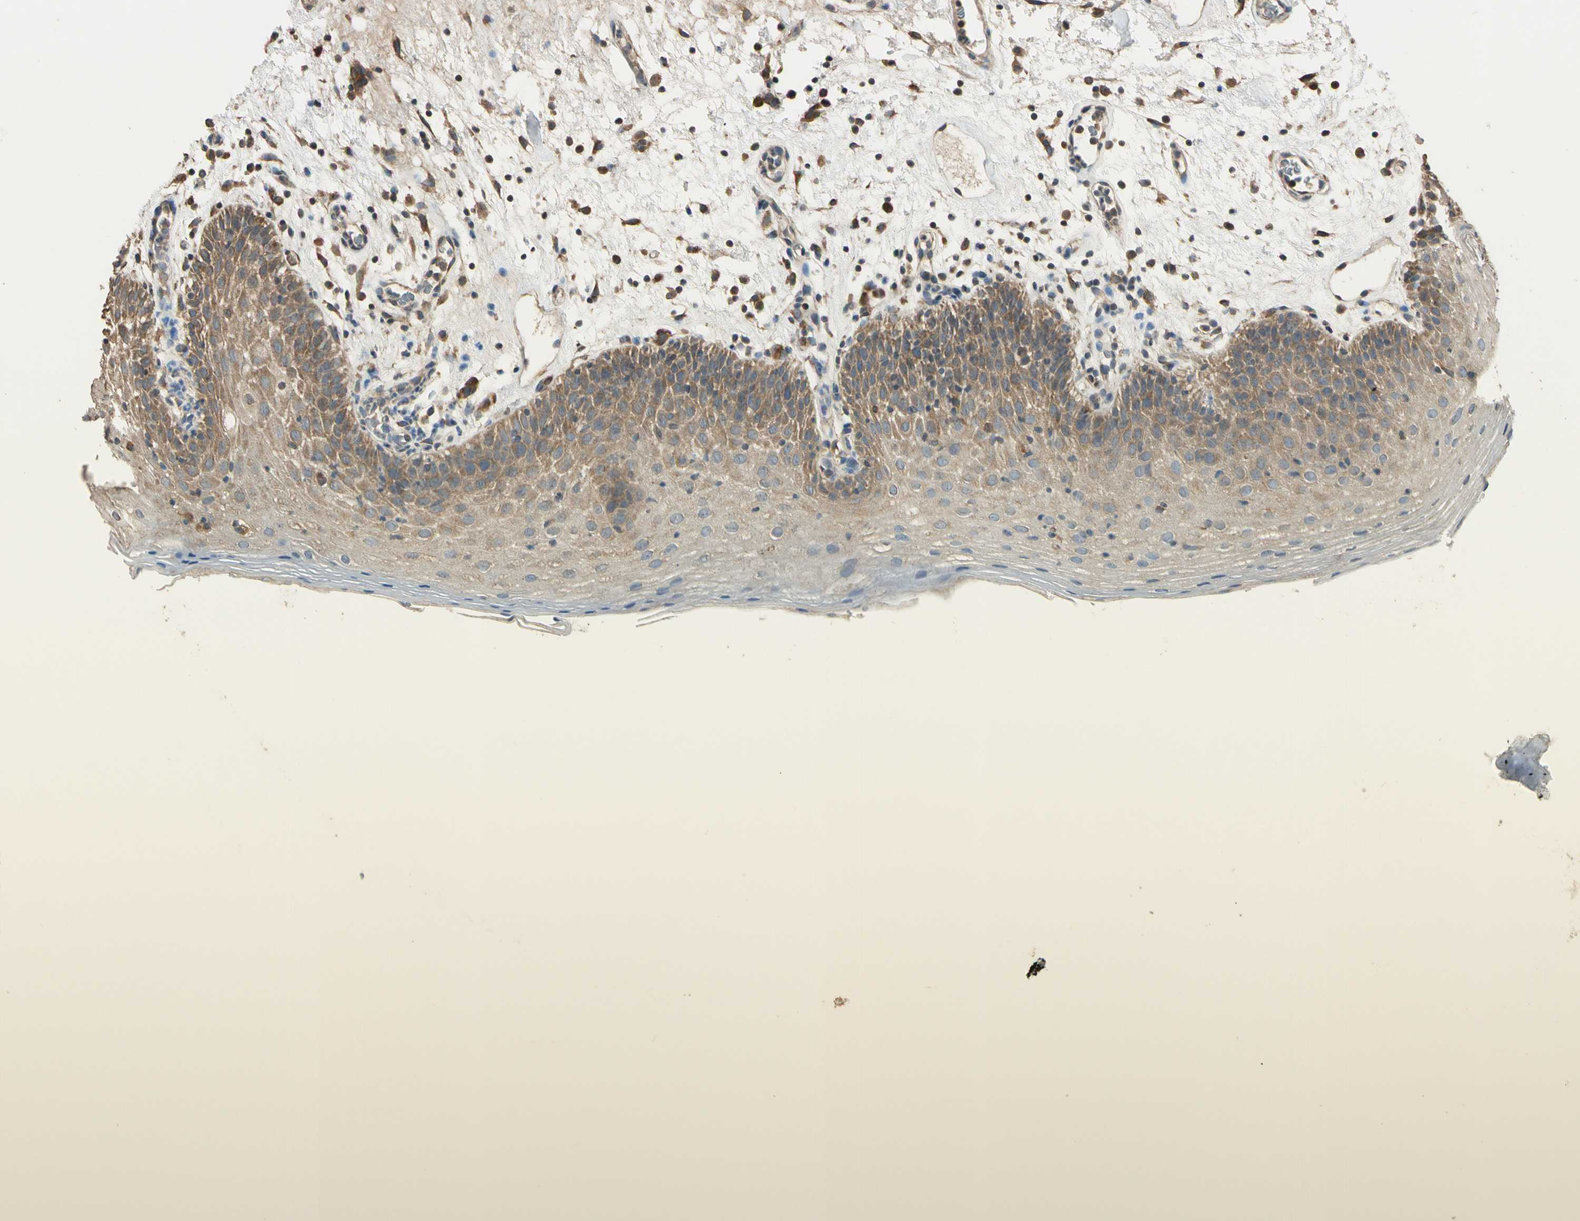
{"staining": {"intensity": "moderate", "quantity": "25%-75%", "location": "cytoplasmic/membranous"}, "tissue": "oral mucosa", "cell_type": "Squamous epithelial cells", "image_type": "normal", "snomed": [{"axis": "morphology", "description": "Normal tissue, NOS"}, {"axis": "morphology", "description": "Squamous cell carcinoma, NOS"}, {"axis": "topography", "description": "Skeletal muscle"}, {"axis": "topography", "description": "Oral tissue"}, {"axis": "topography", "description": "Head-Neck"}], "caption": "This image reveals immunohistochemistry (IHC) staining of unremarkable oral mucosa, with medium moderate cytoplasmic/membranous positivity in about 25%-75% of squamous epithelial cells.", "gene": "STX18", "patient": {"sex": "male", "age": 71}}